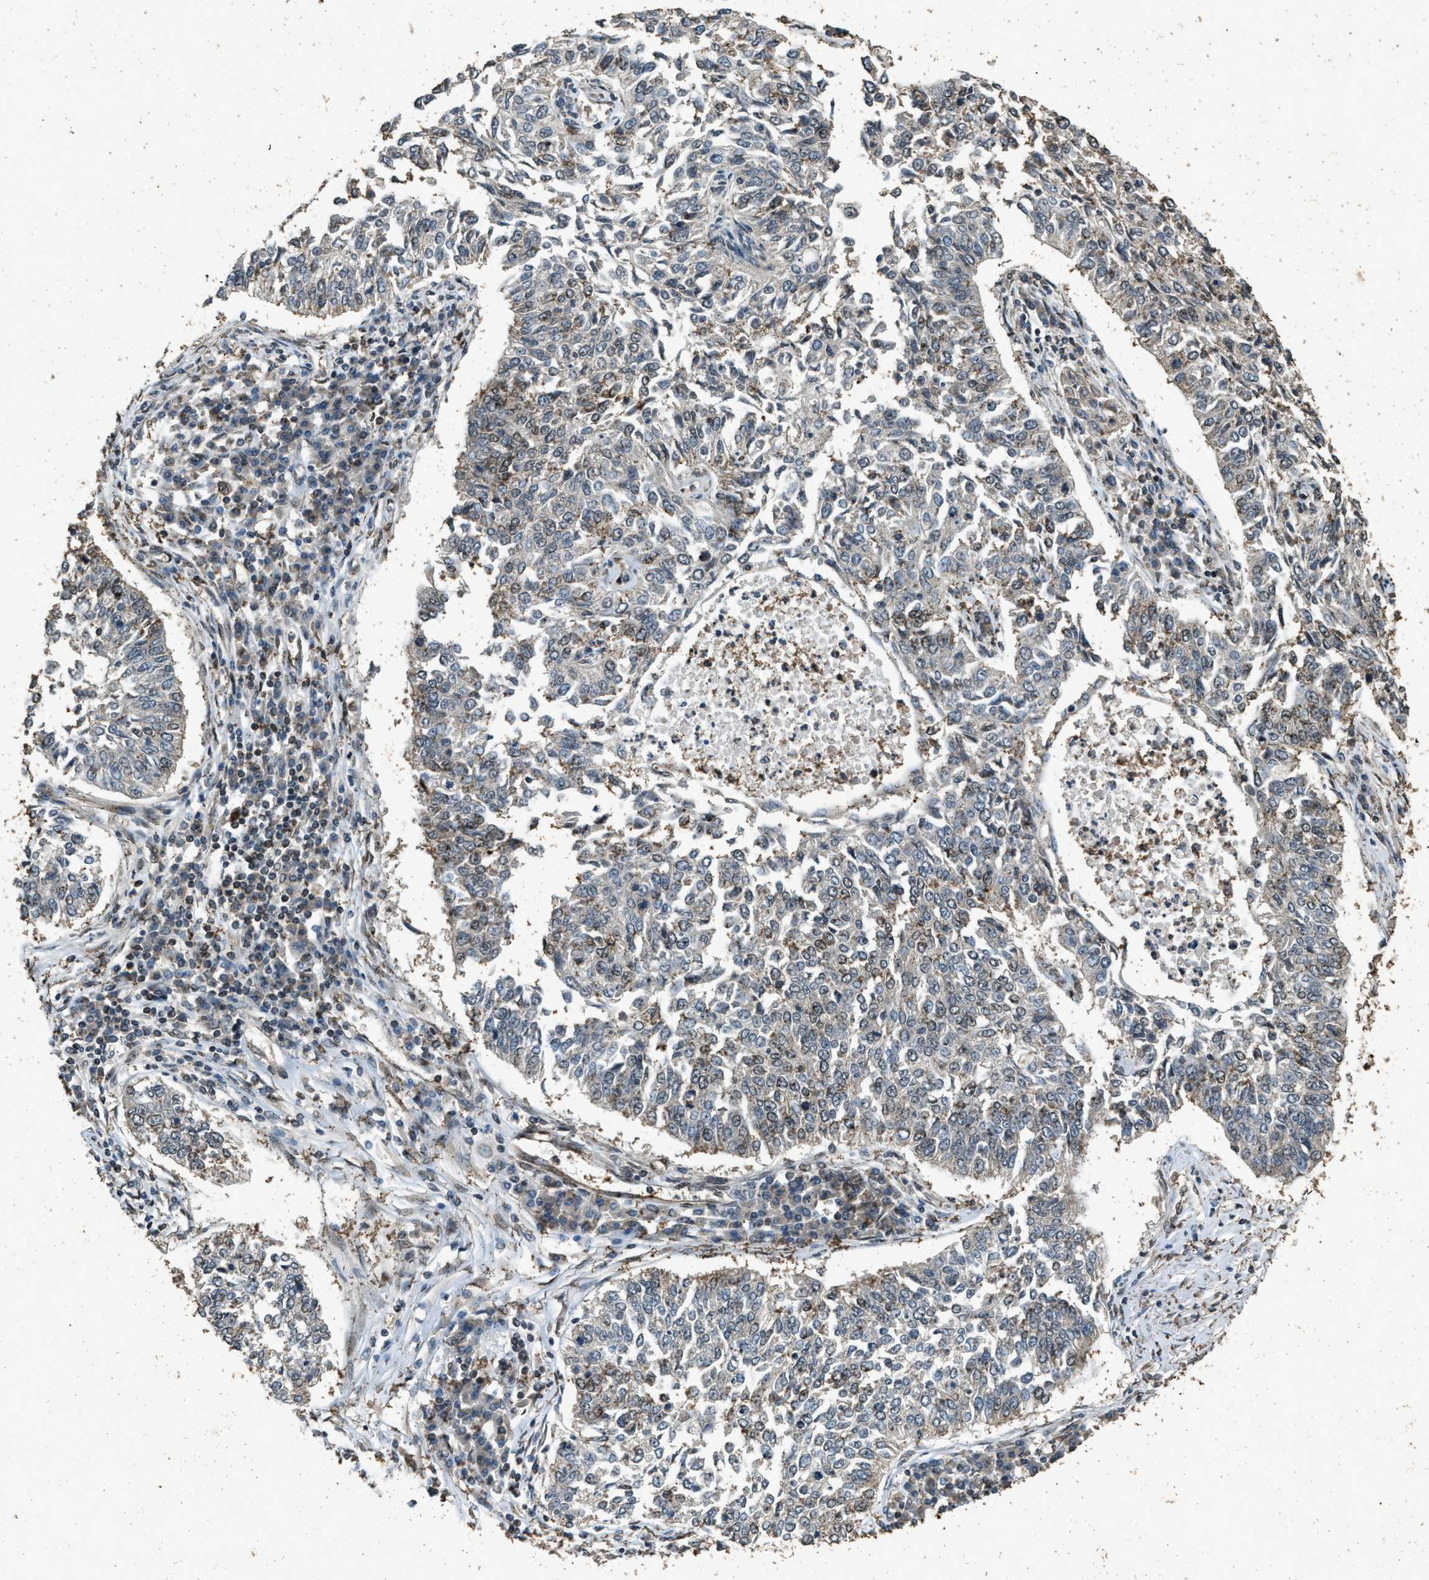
{"staining": {"intensity": "weak", "quantity": "<25%", "location": "nuclear"}, "tissue": "lung cancer", "cell_type": "Tumor cells", "image_type": "cancer", "snomed": [{"axis": "morphology", "description": "Normal tissue, NOS"}, {"axis": "morphology", "description": "Squamous cell carcinoma, NOS"}, {"axis": "topography", "description": "Cartilage tissue"}, {"axis": "topography", "description": "Bronchus"}, {"axis": "topography", "description": "Lung"}], "caption": "There is no significant expression in tumor cells of lung cancer (squamous cell carcinoma).", "gene": "SYNE1", "patient": {"sex": "female", "age": 49}}